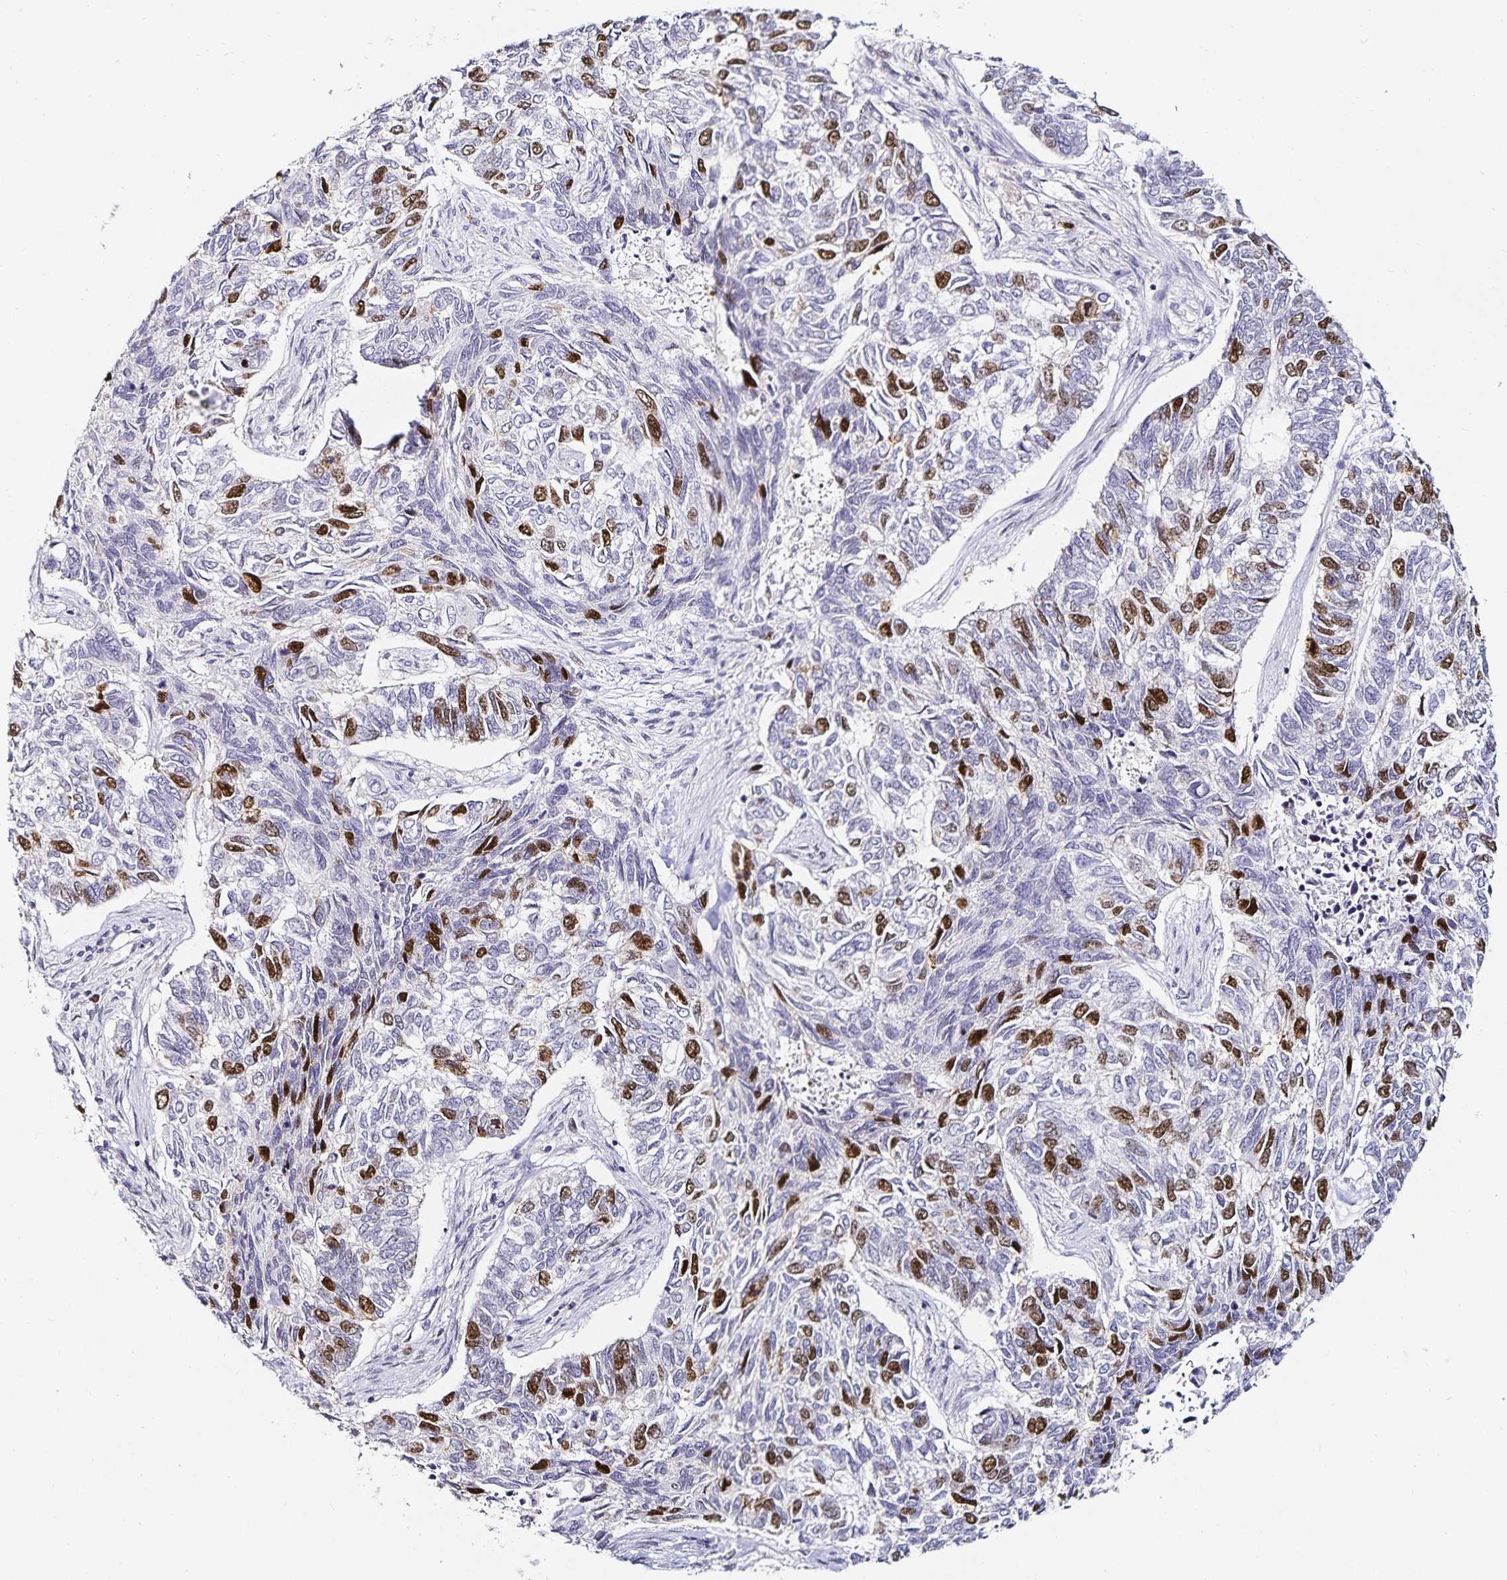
{"staining": {"intensity": "strong", "quantity": "25%-75%", "location": "nuclear"}, "tissue": "skin cancer", "cell_type": "Tumor cells", "image_type": "cancer", "snomed": [{"axis": "morphology", "description": "Basal cell carcinoma"}, {"axis": "topography", "description": "Skin"}], "caption": "Tumor cells exhibit strong nuclear staining in approximately 25%-75% of cells in skin basal cell carcinoma.", "gene": "ANLN", "patient": {"sex": "female", "age": 65}}